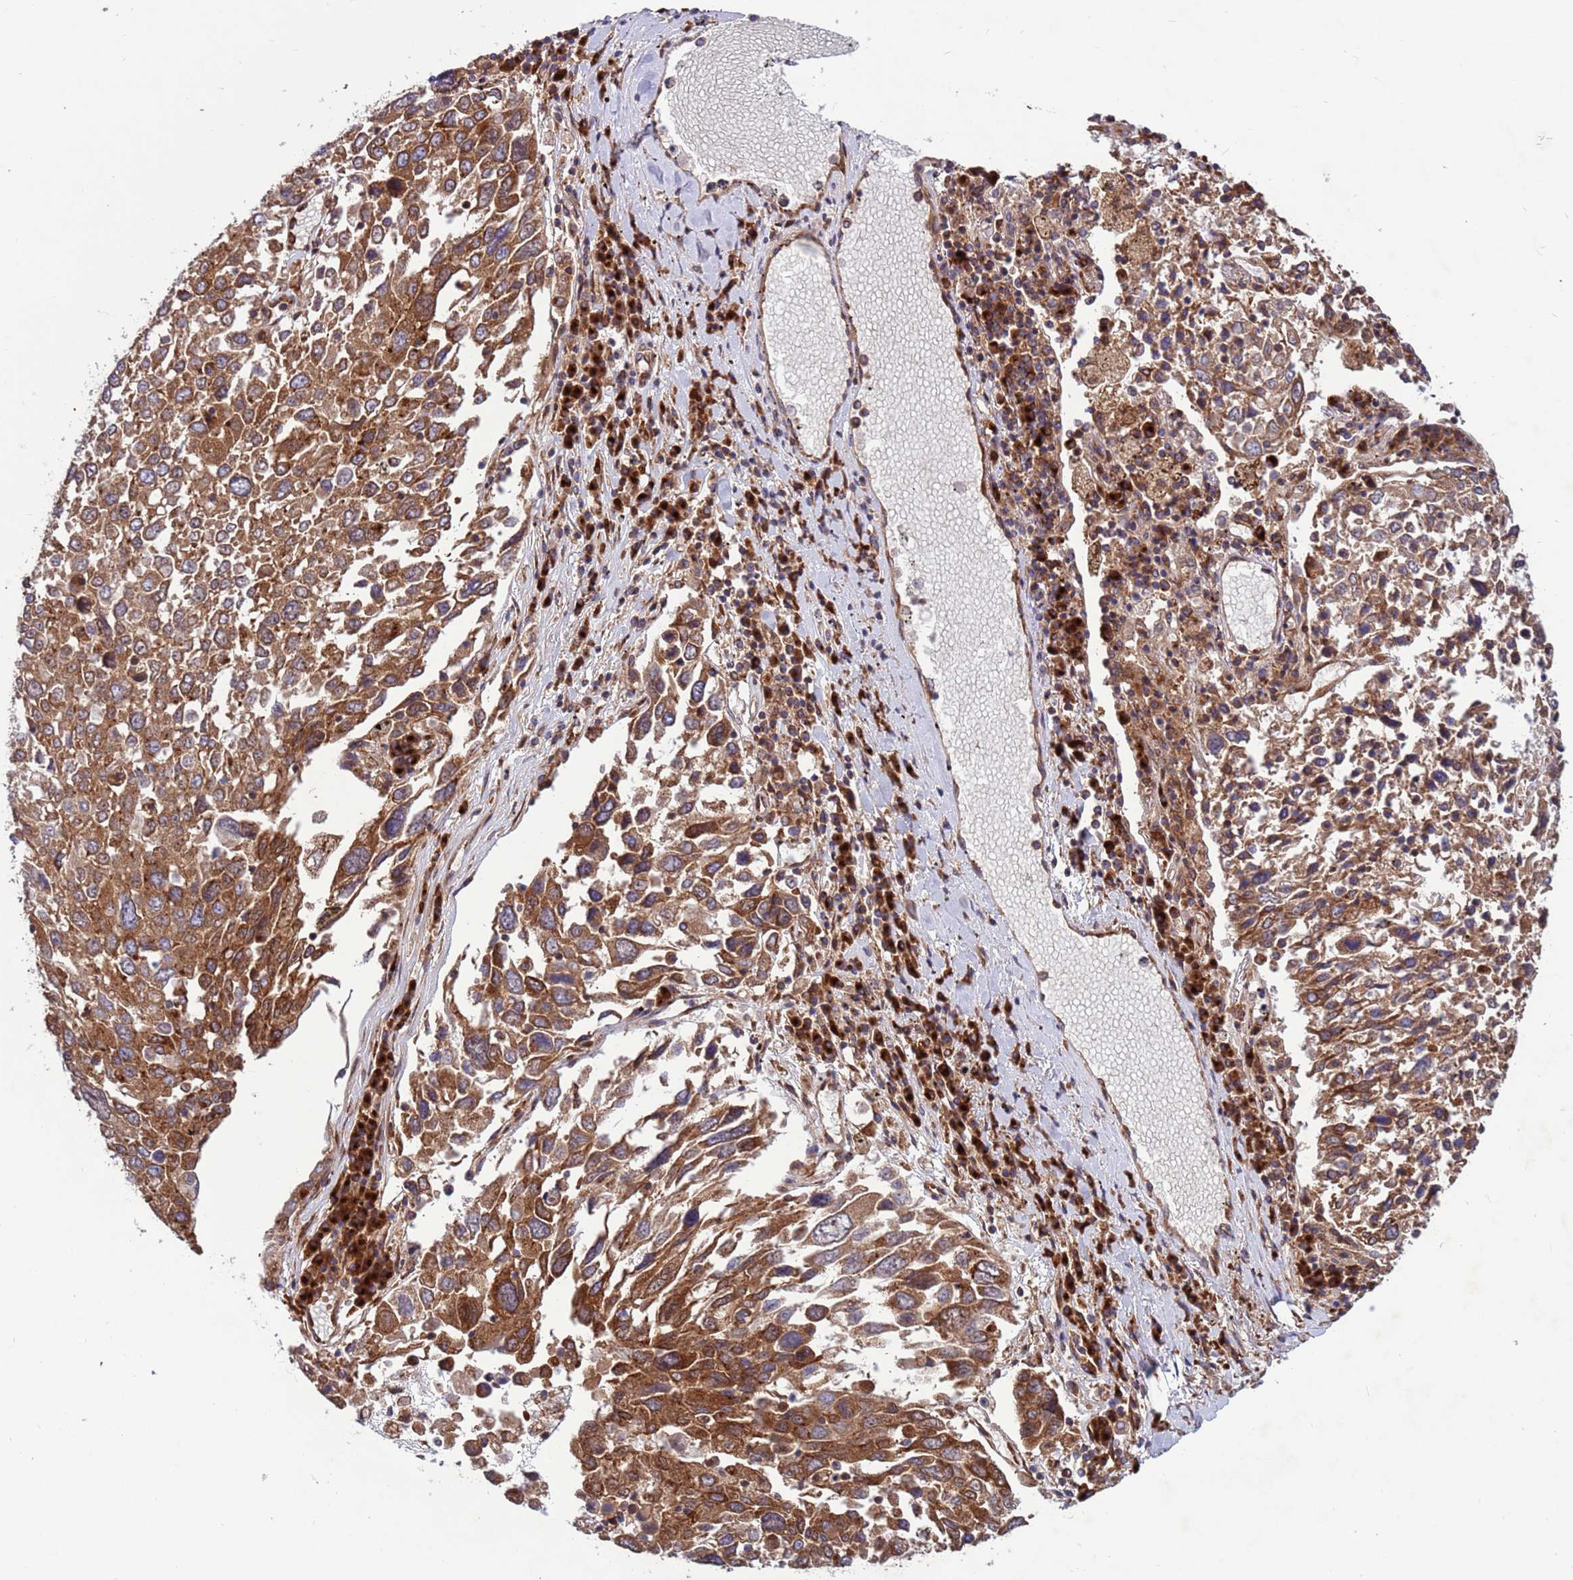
{"staining": {"intensity": "moderate", "quantity": ">75%", "location": "cytoplasmic/membranous"}, "tissue": "lung cancer", "cell_type": "Tumor cells", "image_type": "cancer", "snomed": [{"axis": "morphology", "description": "Squamous cell carcinoma, NOS"}, {"axis": "topography", "description": "Lung"}], "caption": "A photomicrograph showing moderate cytoplasmic/membranous expression in approximately >75% of tumor cells in lung squamous cell carcinoma, as visualized by brown immunohistochemical staining.", "gene": "ZC3HAV1", "patient": {"sex": "male", "age": 65}}